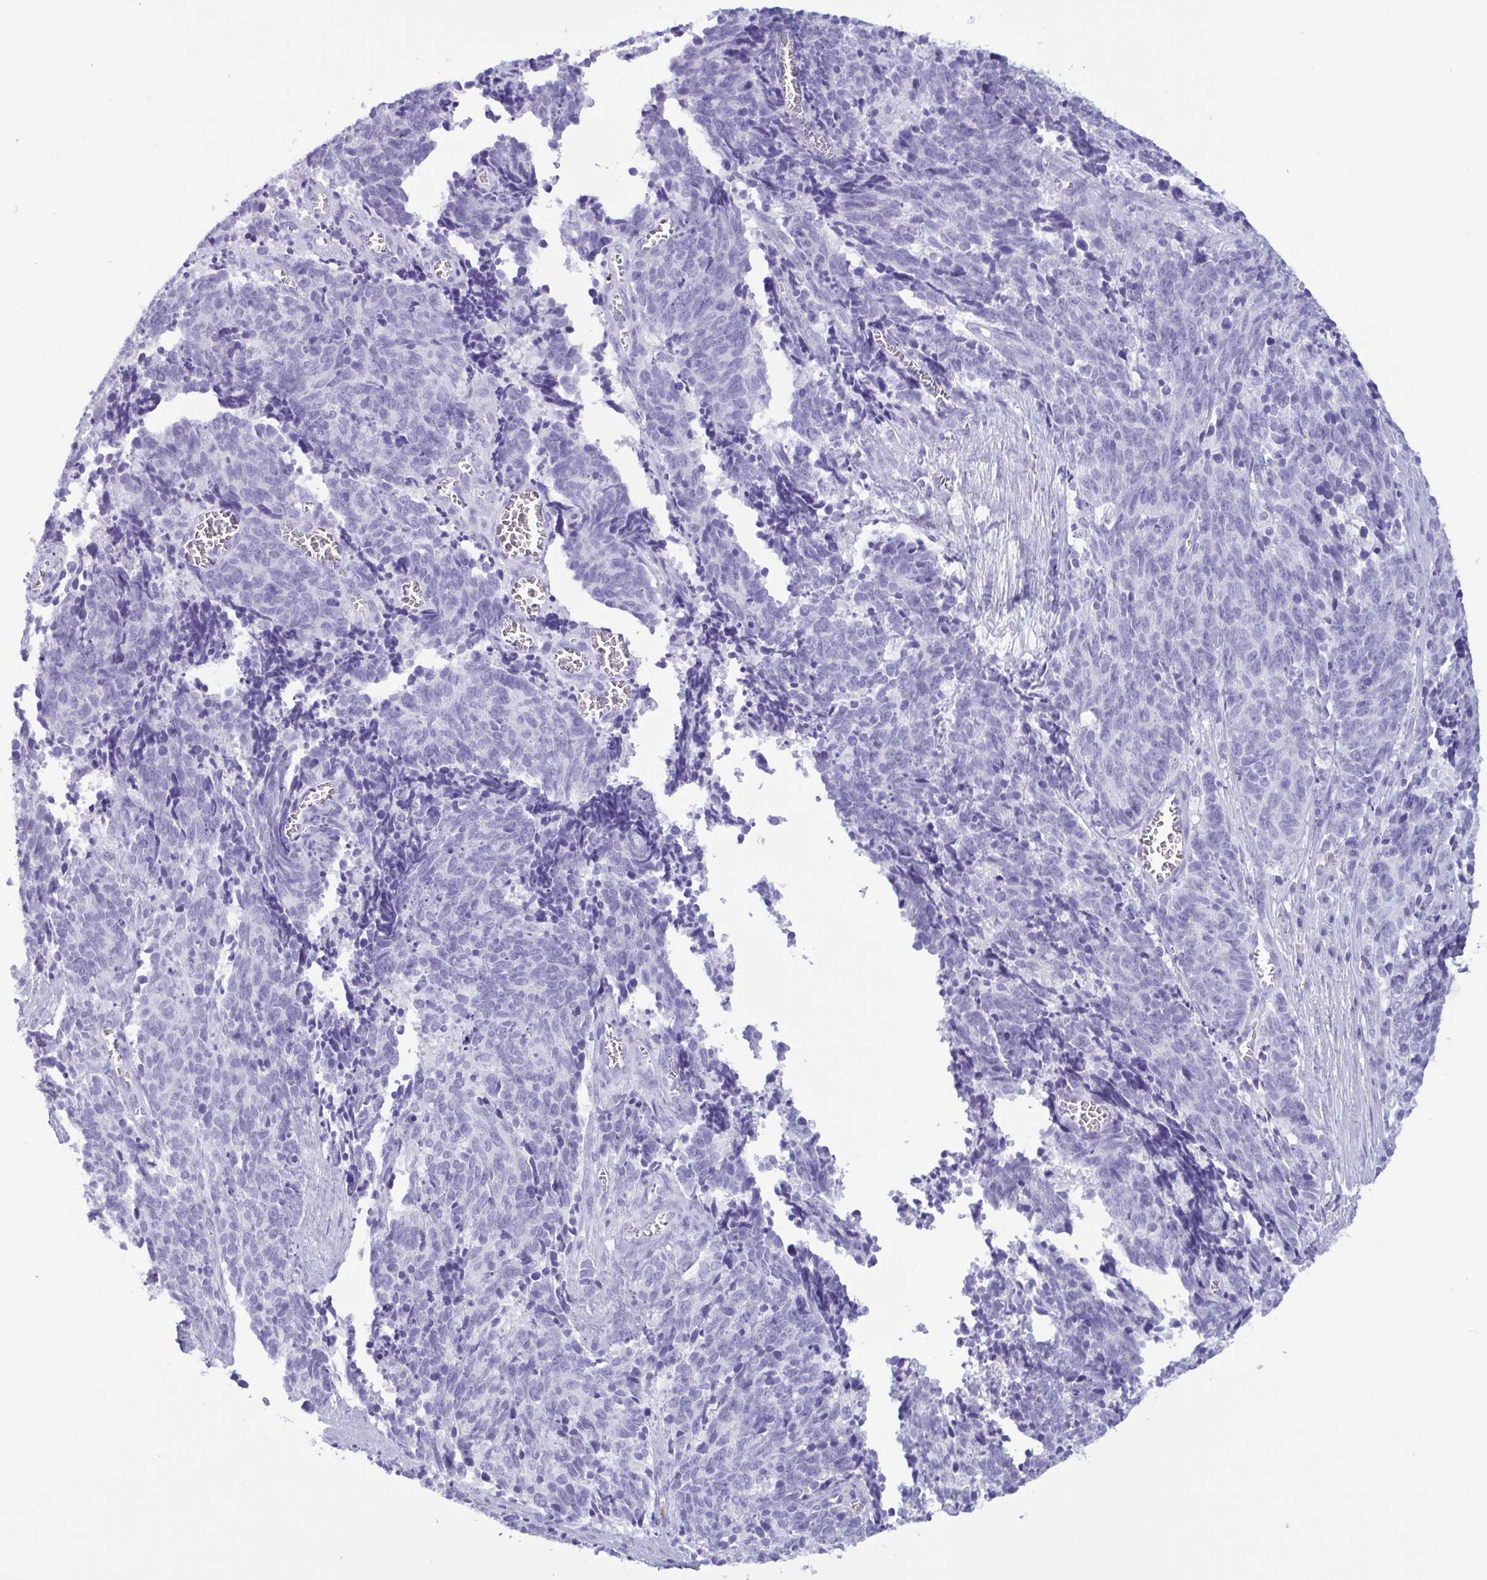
{"staining": {"intensity": "negative", "quantity": "none", "location": "none"}, "tissue": "cervical cancer", "cell_type": "Tumor cells", "image_type": "cancer", "snomed": [{"axis": "morphology", "description": "Squamous cell carcinoma, NOS"}, {"axis": "topography", "description": "Cervix"}], "caption": "Histopathology image shows no protein positivity in tumor cells of squamous cell carcinoma (cervical) tissue. (DAB (3,3'-diaminobenzidine) IHC visualized using brightfield microscopy, high magnification).", "gene": "LTF", "patient": {"sex": "female", "age": 29}}